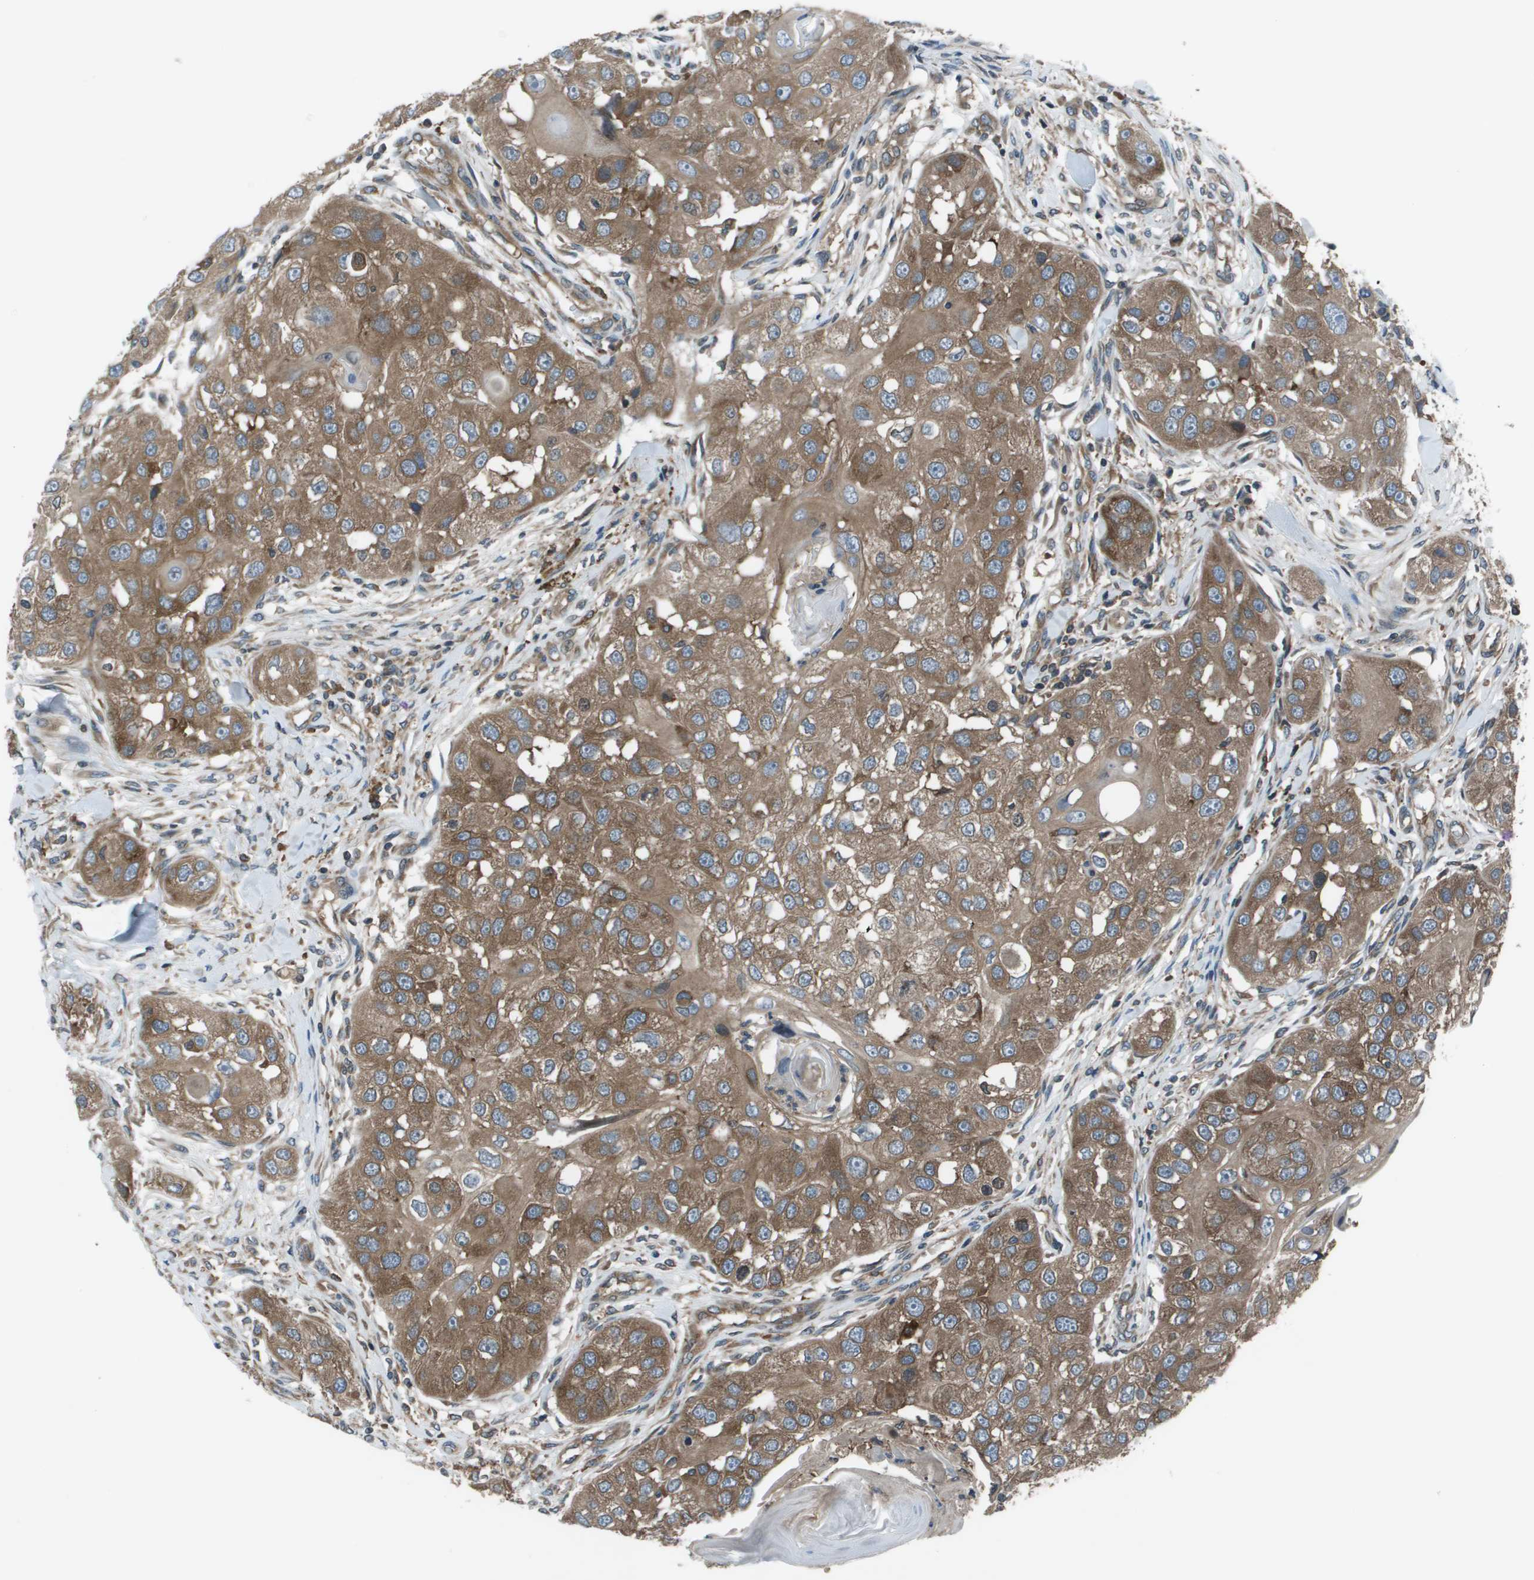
{"staining": {"intensity": "moderate", "quantity": ">75%", "location": "cytoplasmic/membranous"}, "tissue": "head and neck cancer", "cell_type": "Tumor cells", "image_type": "cancer", "snomed": [{"axis": "morphology", "description": "Normal tissue, NOS"}, {"axis": "morphology", "description": "Squamous cell carcinoma, NOS"}, {"axis": "topography", "description": "Skeletal muscle"}, {"axis": "topography", "description": "Head-Neck"}], "caption": "Head and neck squamous cell carcinoma stained for a protein exhibits moderate cytoplasmic/membranous positivity in tumor cells.", "gene": "EIF3B", "patient": {"sex": "male", "age": 51}}